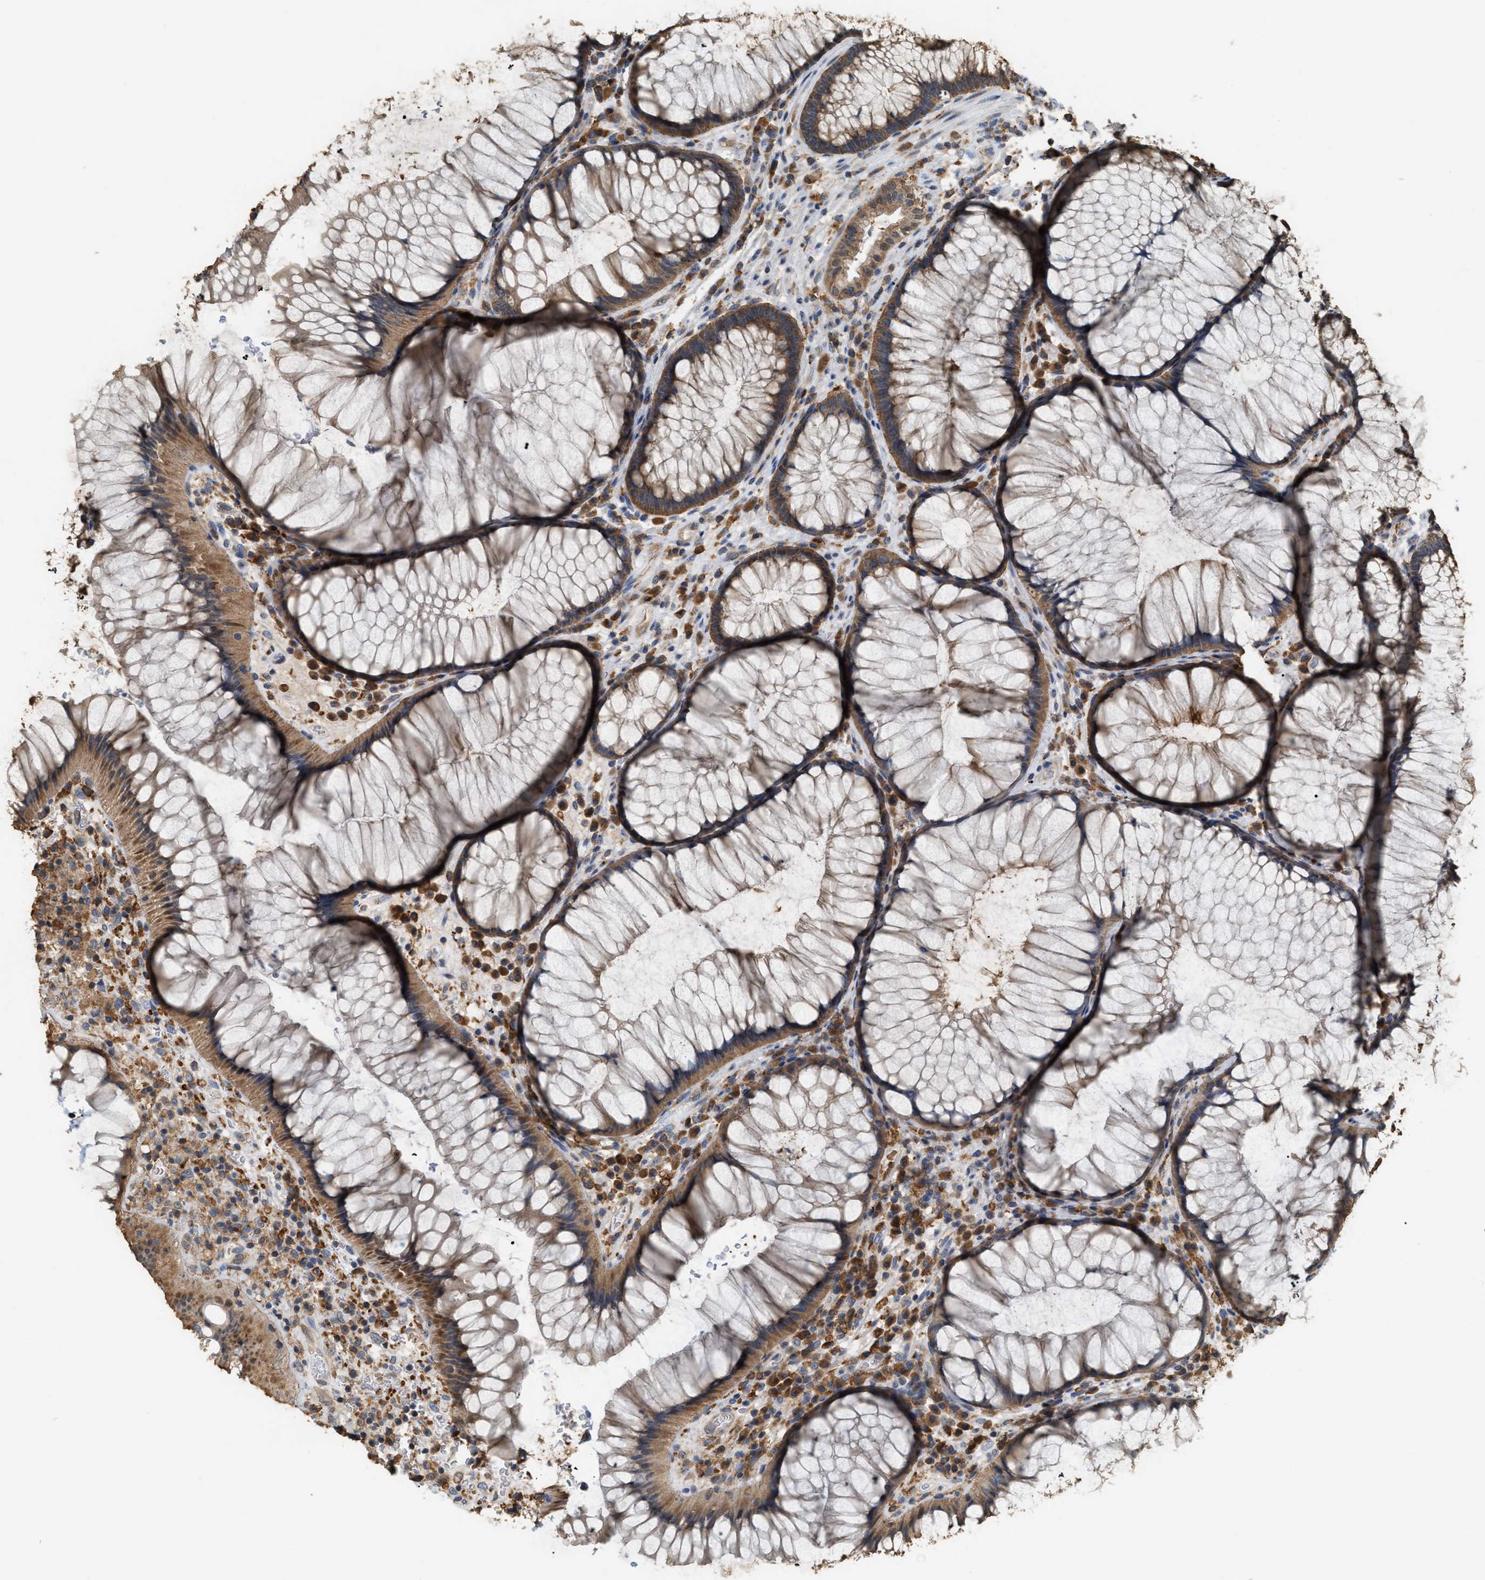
{"staining": {"intensity": "moderate", "quantity": ">75%", "location": "cytoplasmic/membranous"}, "tissue": "rectum", "cell_type": "Glandular cells", "image_type": "normal", "snomed": [{"axis": "morphology", "description": "Normal tissue, NOS"}, {"axis": "topography", "description": "Rectum"}], "caption": "Rectum stained with DAB (3,3'-diaminobenzidine) IHC shows medium levels of moderate cytoplasmic/membranous staining in about >75% of glandular cells. The protein is shown in brown color, while the nuclei are stained blue.", "gene": "GCN1", "patient": {"sex": "male", "age": 51}}